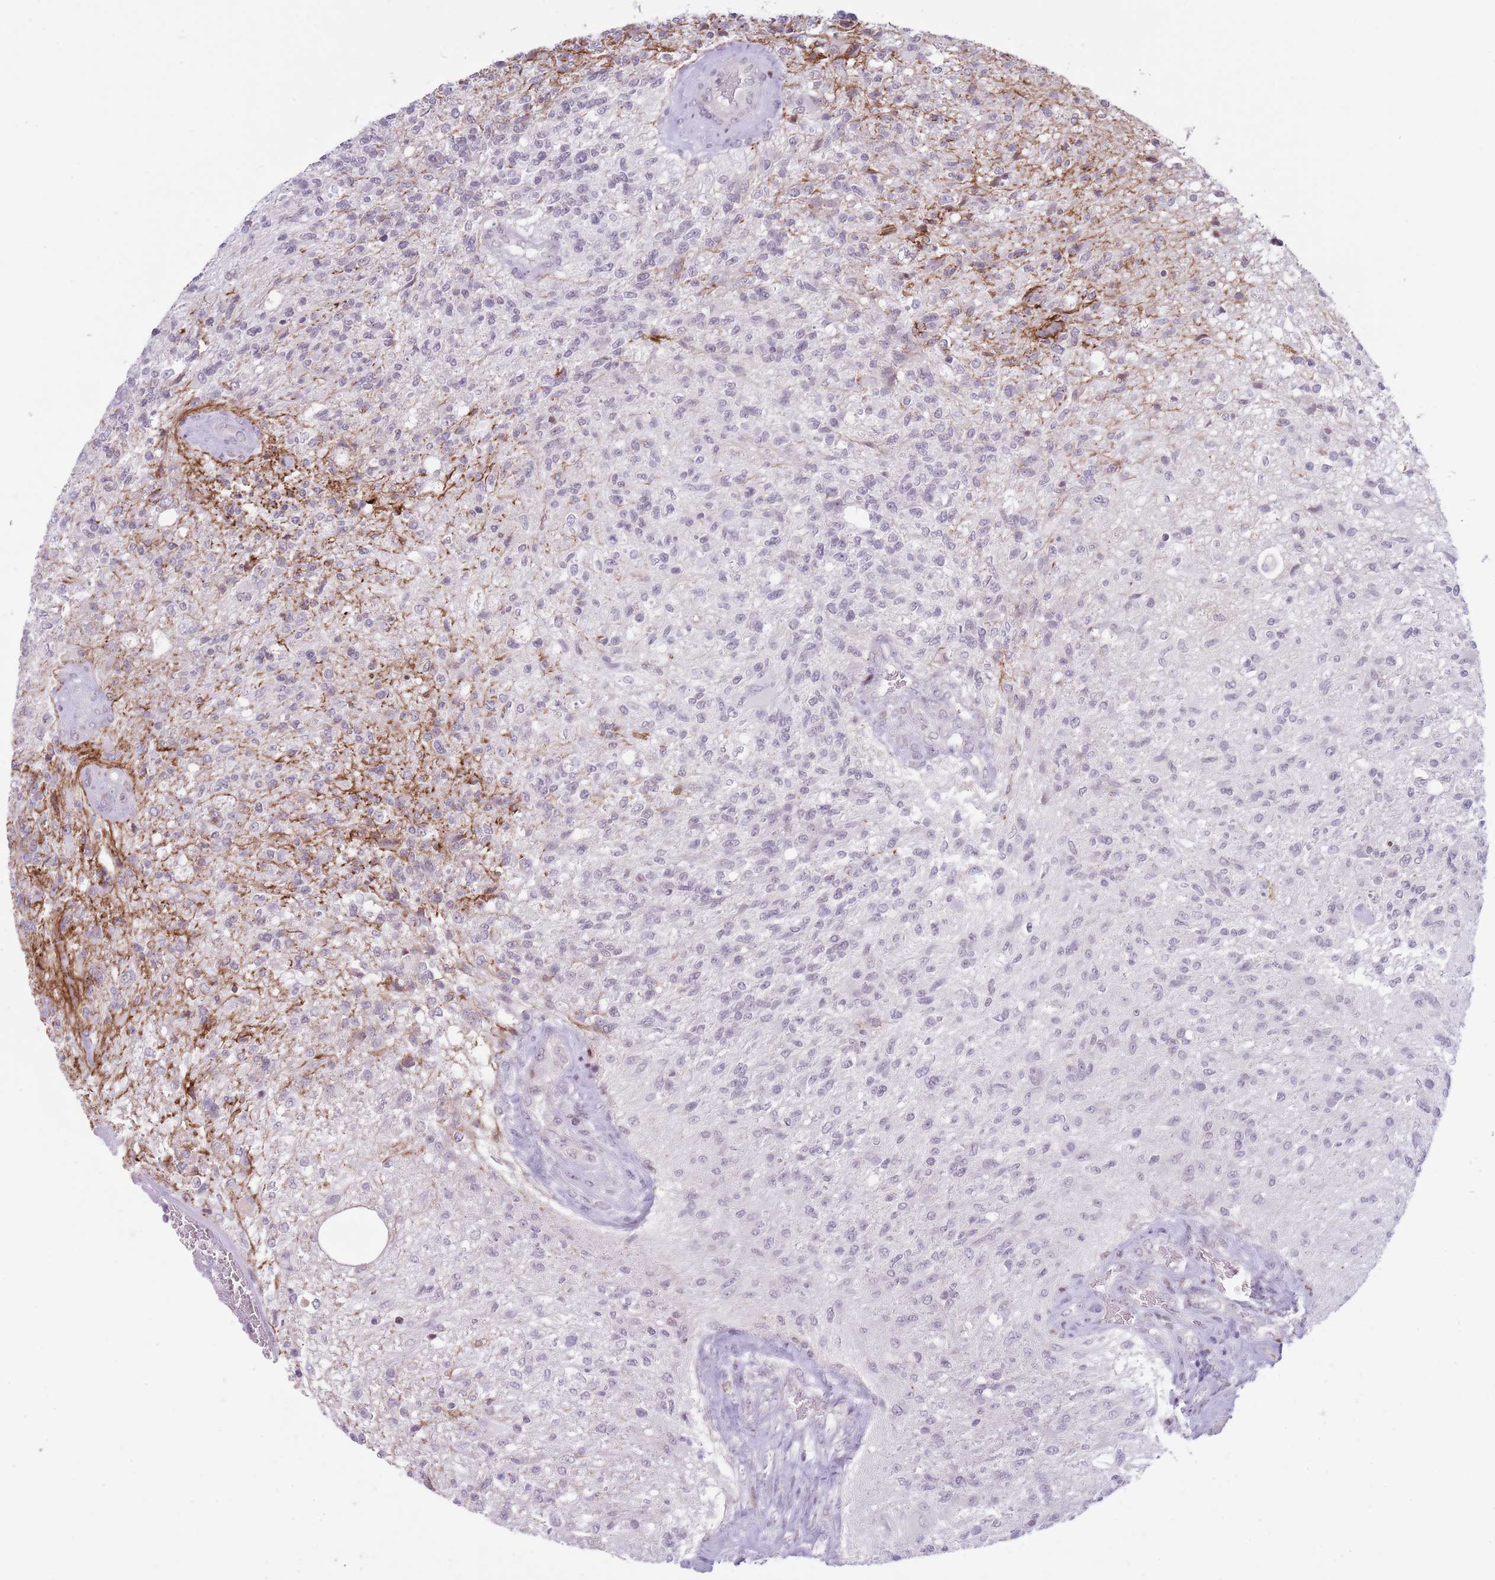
{"staining": {"intensity": "negative", "quantity": "none", "location": "none"}, "tissue": "glioma", "cell_type": "Tumor cells", "image_type": "cancer", "snomed": [{"axis": "morphology", "description": "Glioma, malignant, High grade"}, {"axis": "topography", "description": "Brain"}], "caption": "Tumor cells show no significant protein positivity in glioma.", "gene": "MFSD10", "patient": {"sex": "male", "age": 56}}